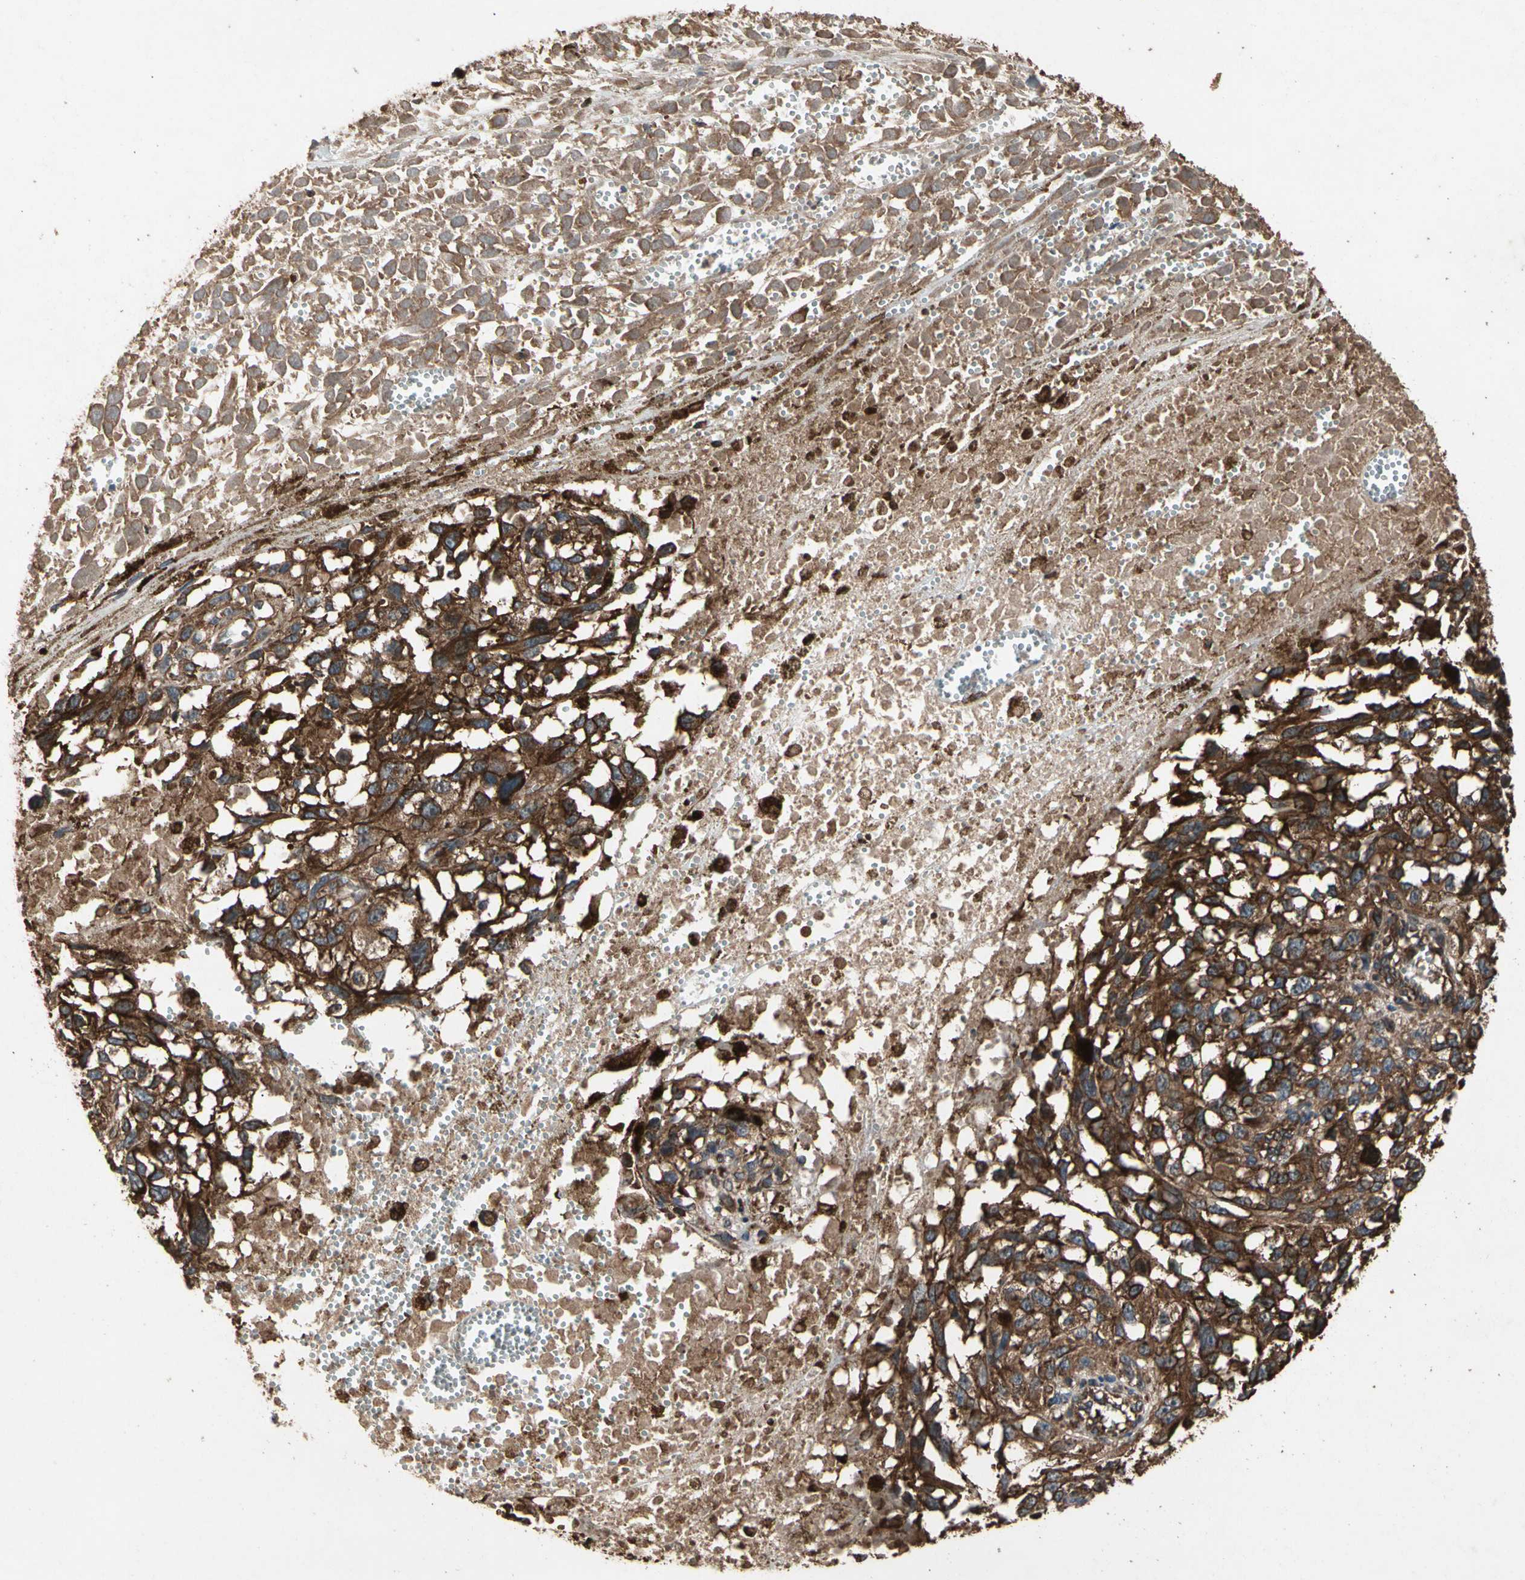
{"staining": {"intensity": "strong", "quantity": ">75%", "location": "cytoplasmic/membranous"}, "tissue": "melanoma", "cell_type": "Tumor cells", "image_type": "cancer", "snomed": [{"axis": "morphology", "description": "Malignant melanoma, Metastatic site"}, {"axis": "topography", "description": "Lymph node"}], "caption": "IHC of human malignant melanoma (metastatic site) exhibits high levels of strong cytoplasmic/membranous expression in about >75% of tumor cells.", "gene": "AGBL2", "patient": {"sex": "male", "age": 59}}